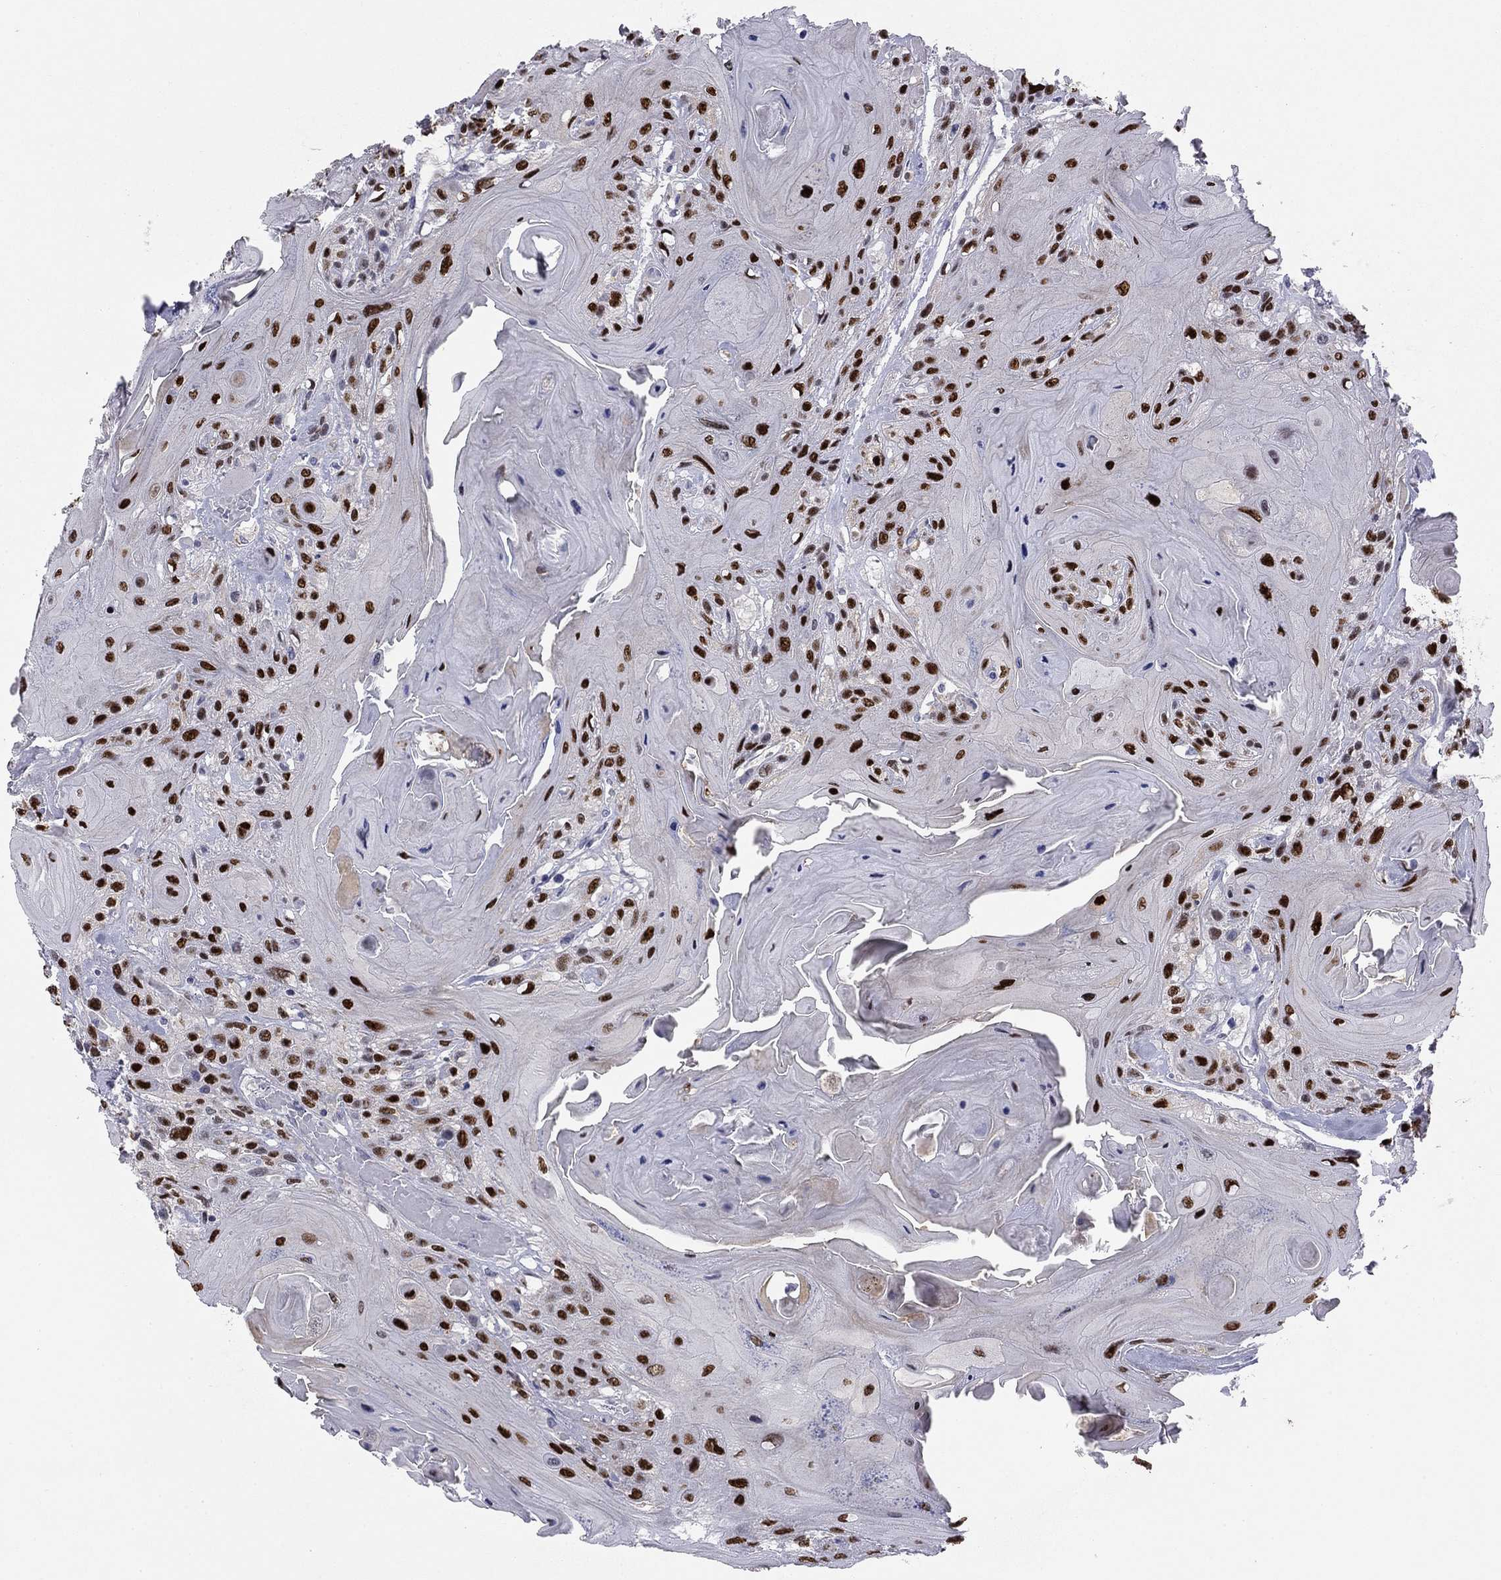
{"staining": {"intensity": "strong", "quantity": ">75%", "location": "nuclear"}, "tissue": "head and neck cancer", "cell_type": "Tumor cells", "image_type": "cancer", "snomed": [{"axis": "morphology", "description": "Squamous cell carcinoma, NOS"}, {"axis": "topography", "description": "Head-Neck"}], "caption": "Protein positivity by IHC displays strong nuclear positivity in approximately >75% of tumor cells in head and neck cancer (squamous cell carcinoma).", "gene": "TFAP2B", "patient": {"sex": "female", "age": 59}}